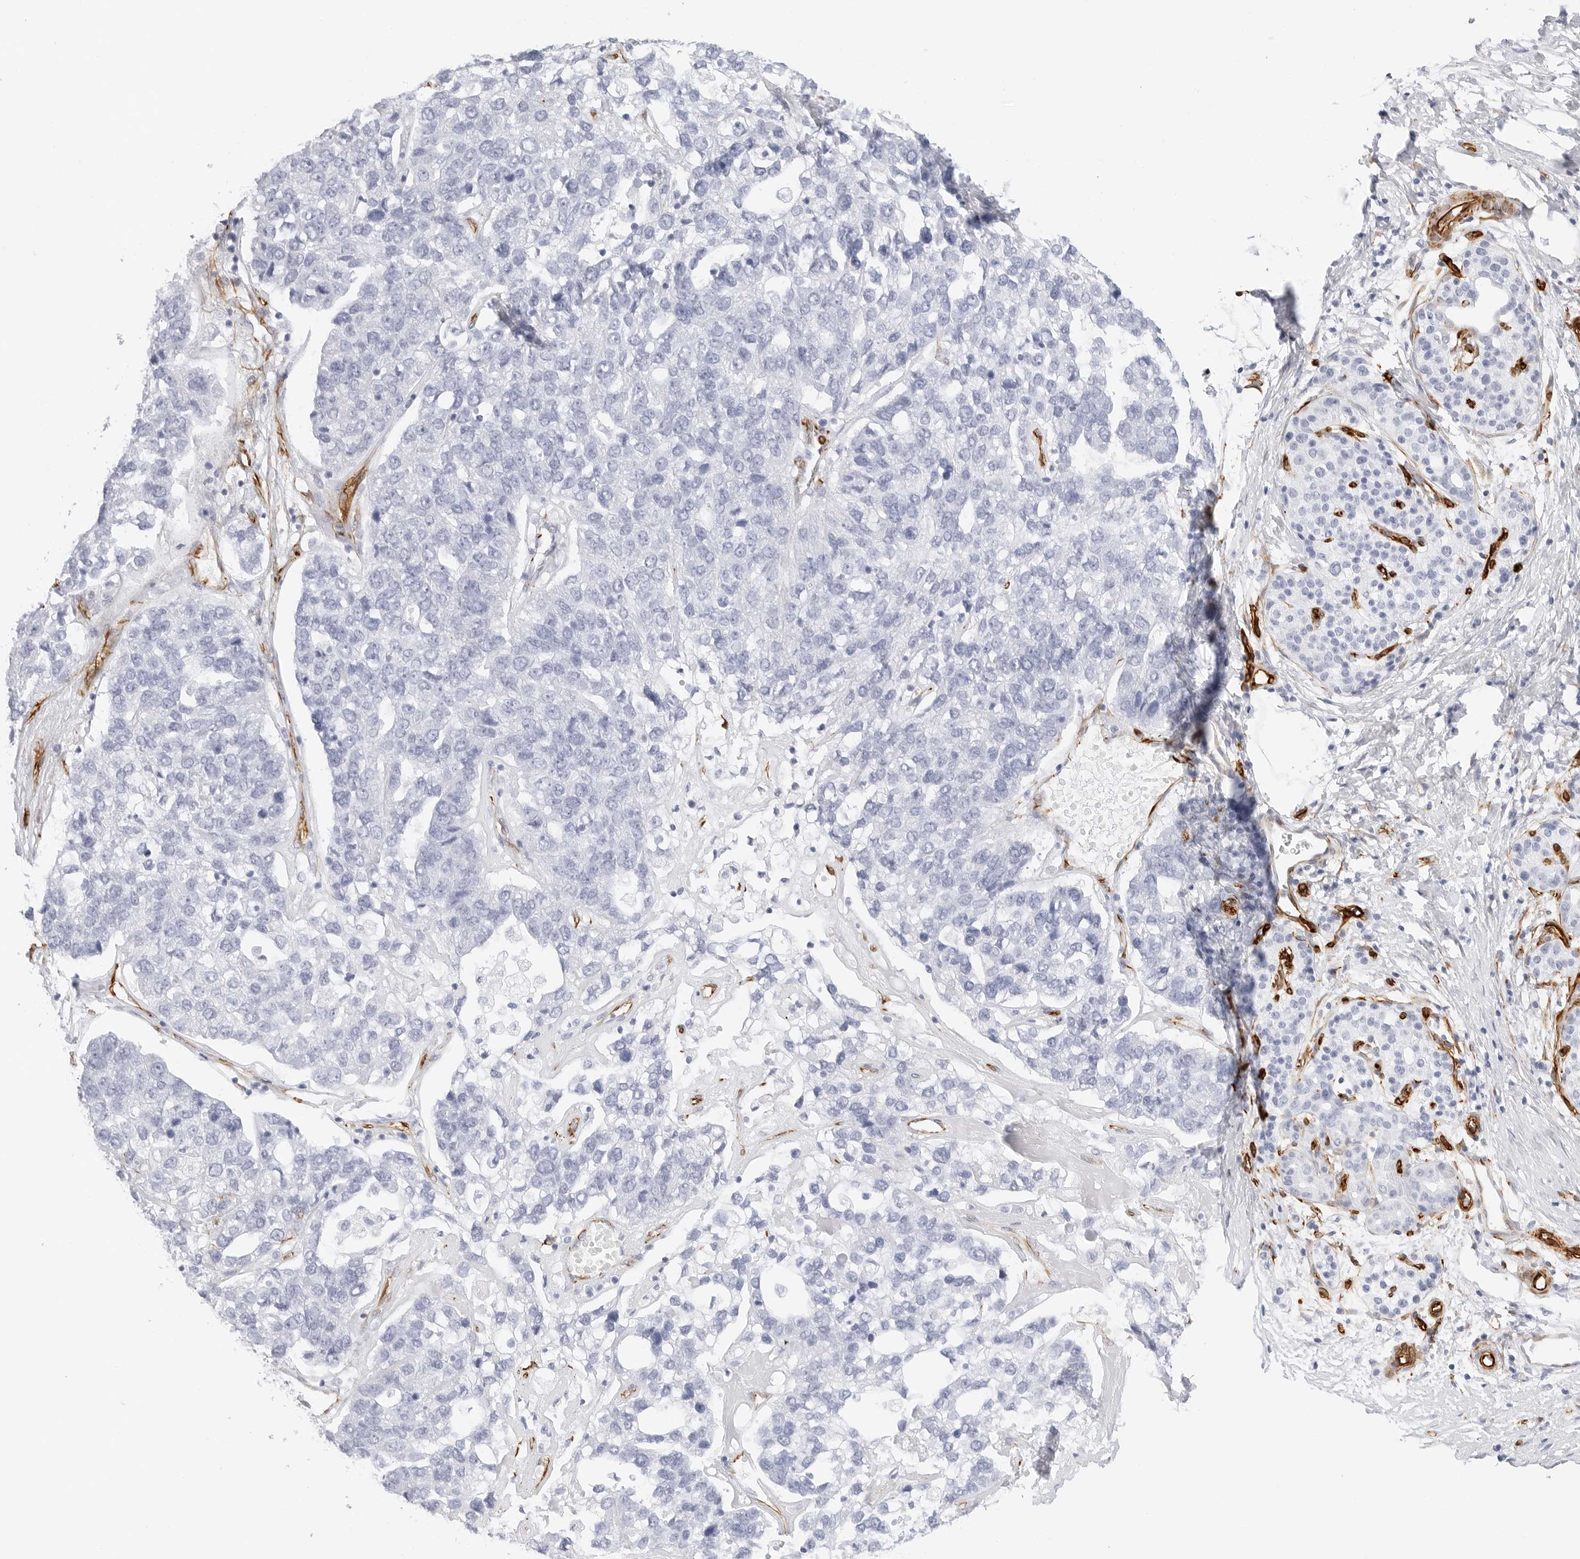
{"staining": {"intensity": "negative", "quantity": "none", "location": "none"}, "tissue": "pancreatic cancer", "cell_type": "Tumor cells", "image_type": "cancer", "snomed": [{"axis": "morphology", "description": "Adenocarcinoma, NOS"}, {"axis": "topography", "description": "Pancreas"}], "caption": "The image shows no staining of tumor cells in pancreatic cancer (adenocarcinoma). (Stains: DAB (3,3'-diaminobenzidine) immunohistochemistry (IHC) with hematoxylin counter stain, Microscopy: brightfield microscopy at high magnification).", "gene": "NES", "patient": {"sex": "female", "age": 61}}